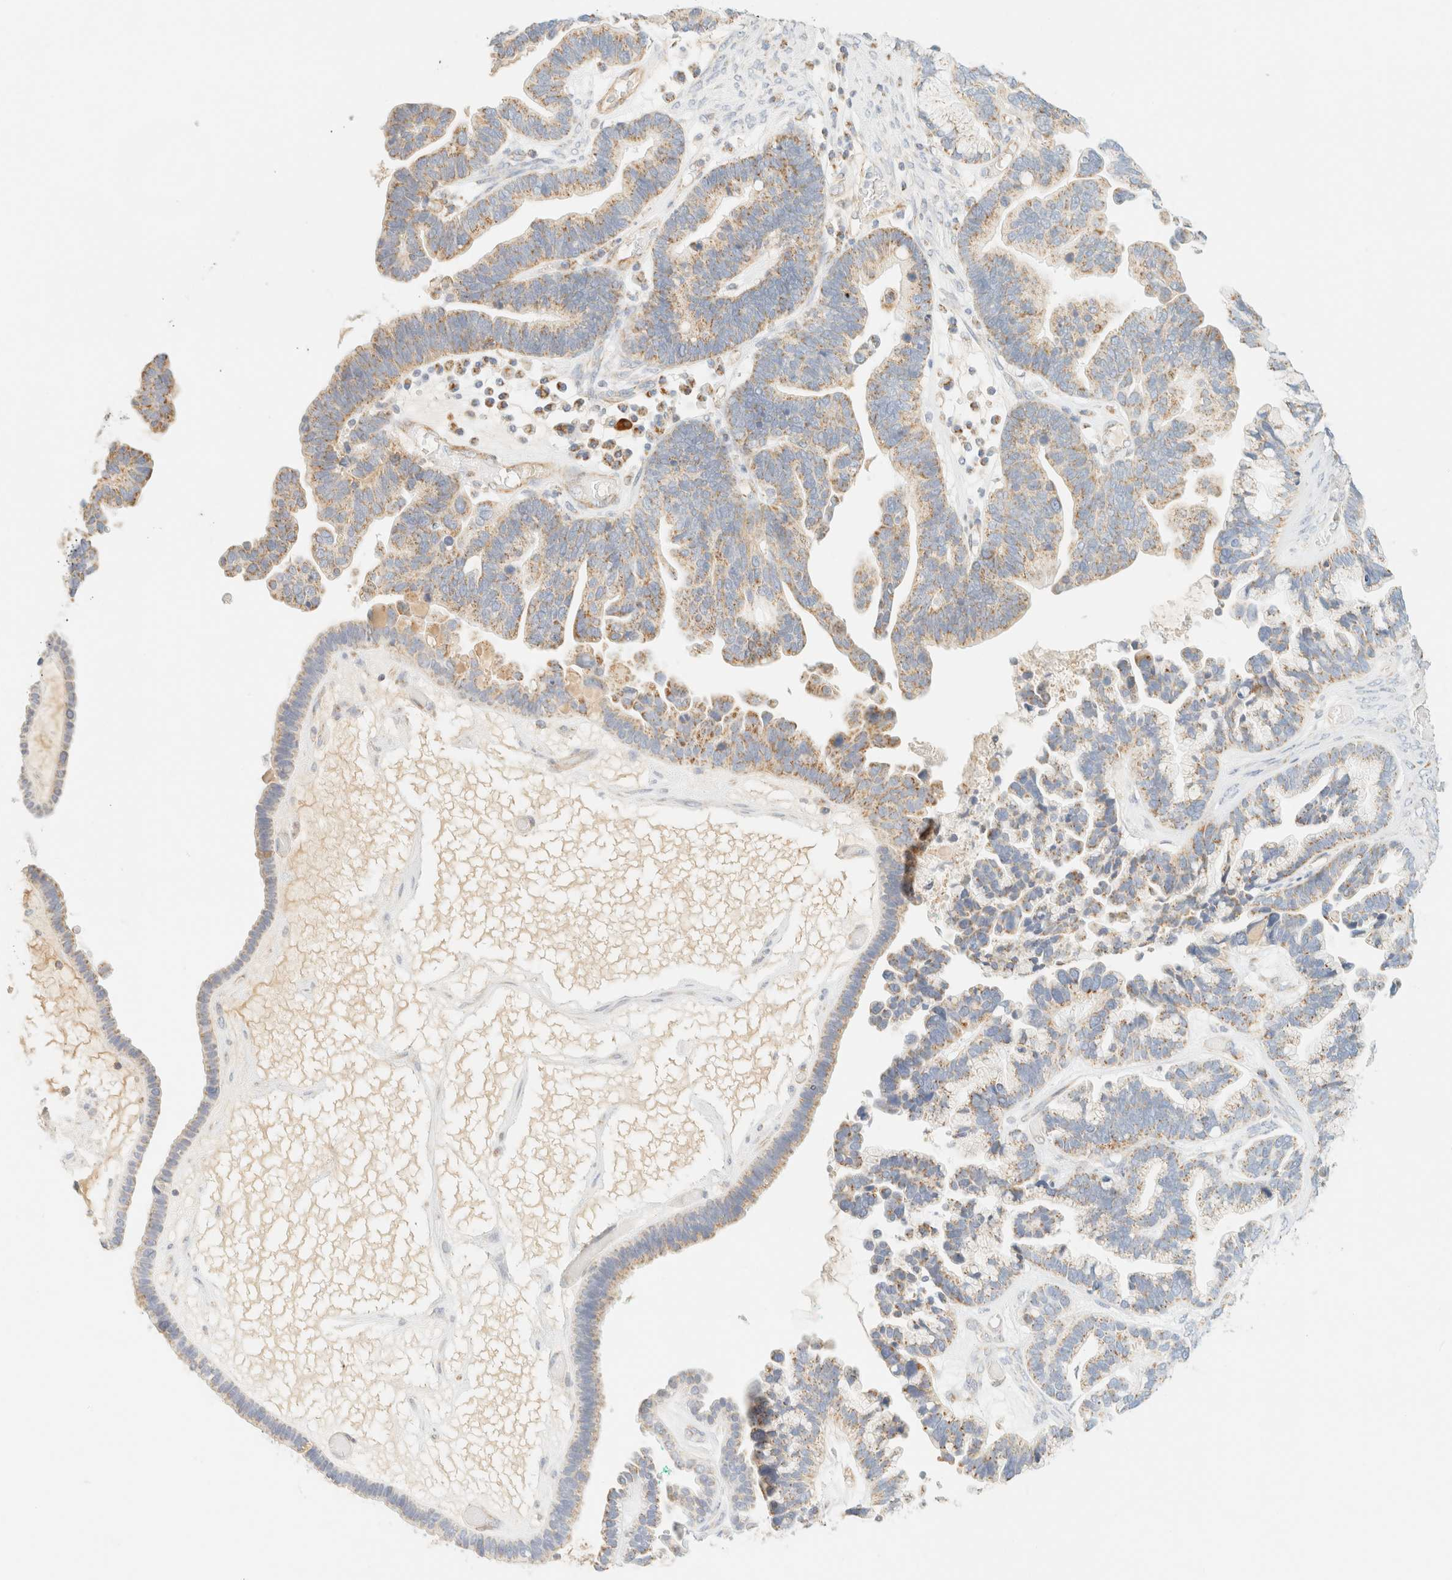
{"staining": {"intensity": "moderate", "quantity": ">75%", "location": "cytoplasmic/membranous"}, "tissue": "ovarian cancer", "cell_type": "Tumor cells", "image_type": "cancer", "snomed": [{"axis": "morphology", "description": "Cystadenocarcinoma, serous, NOS"}, {"axis": "topography", "description": "Ovary"}], "caption": "This photomicrograph displays immunohistochemistry (IHC) staining of ovarian serous cystadenocarcinoma, with medium moderate cytoplasmic/membranous staining in about >75% of tumor cells.", "gene": "MRM3", "patient": {"sex": "female", "age": 56}}